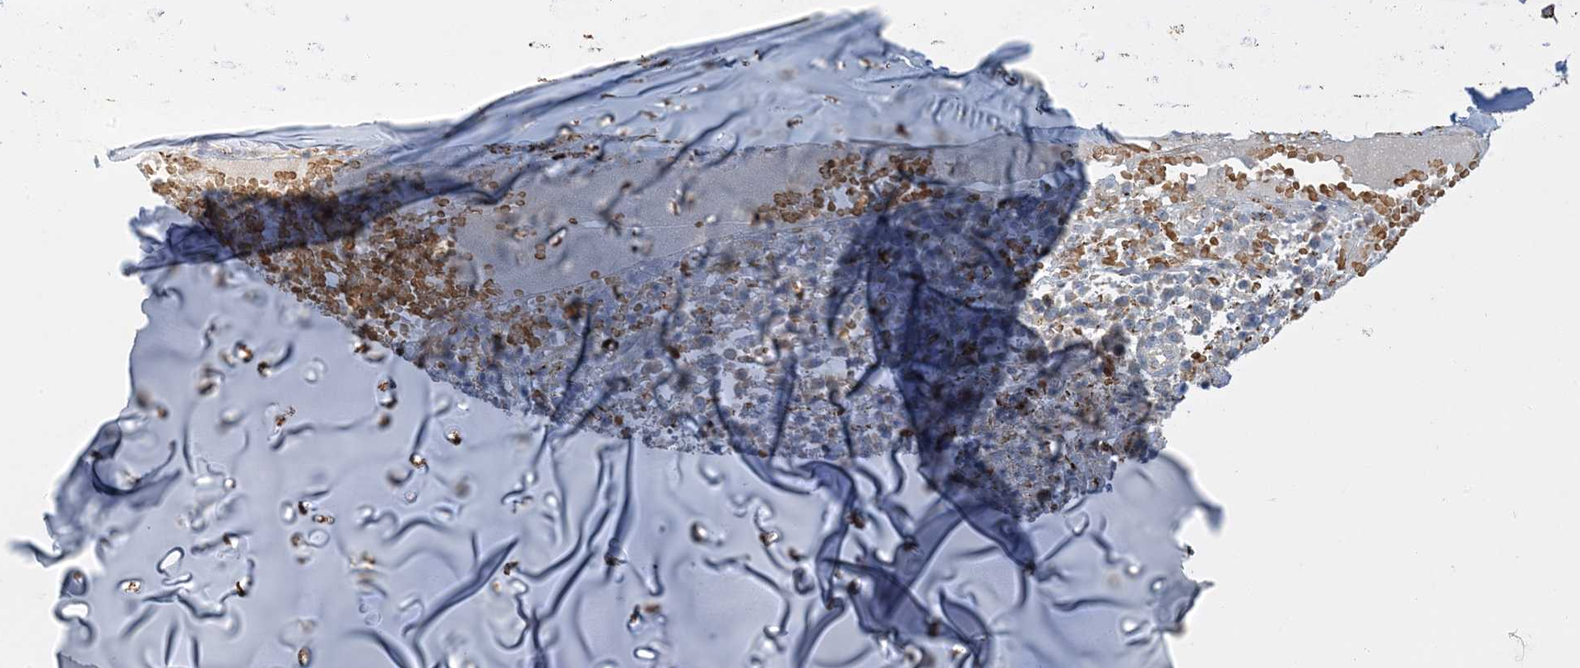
{"staining": {"intensity": "moderate", "quantity": "<25%", "location": "cytoplasmic/membranous"}, "tissue": "adipose tissue", "cell_type": "Adipocytes", "image_type": "normal", "snomed": [{"axis": "morphology", "description": "Normal tissue, NOS"}, {"axis": "morphology", "description": "Basal cell carcinoma"}, {"axis": "topography", "description": "Cartilage tissue"}, {"axis": "topography", "description": "Nasopharynx"}, {"axis": "topography", "description": "Oral tissue"}], "caption": "Immunohistochemistry (IHC) histopathology image of normal adipose tissue stained for a protein (brown), which exhibits low levels of moderate cytoplasmic/membranous positivity in about <25% of adipocytes.", "gene": "LTN1", "patient": {"sex": "female", "age": 77}}